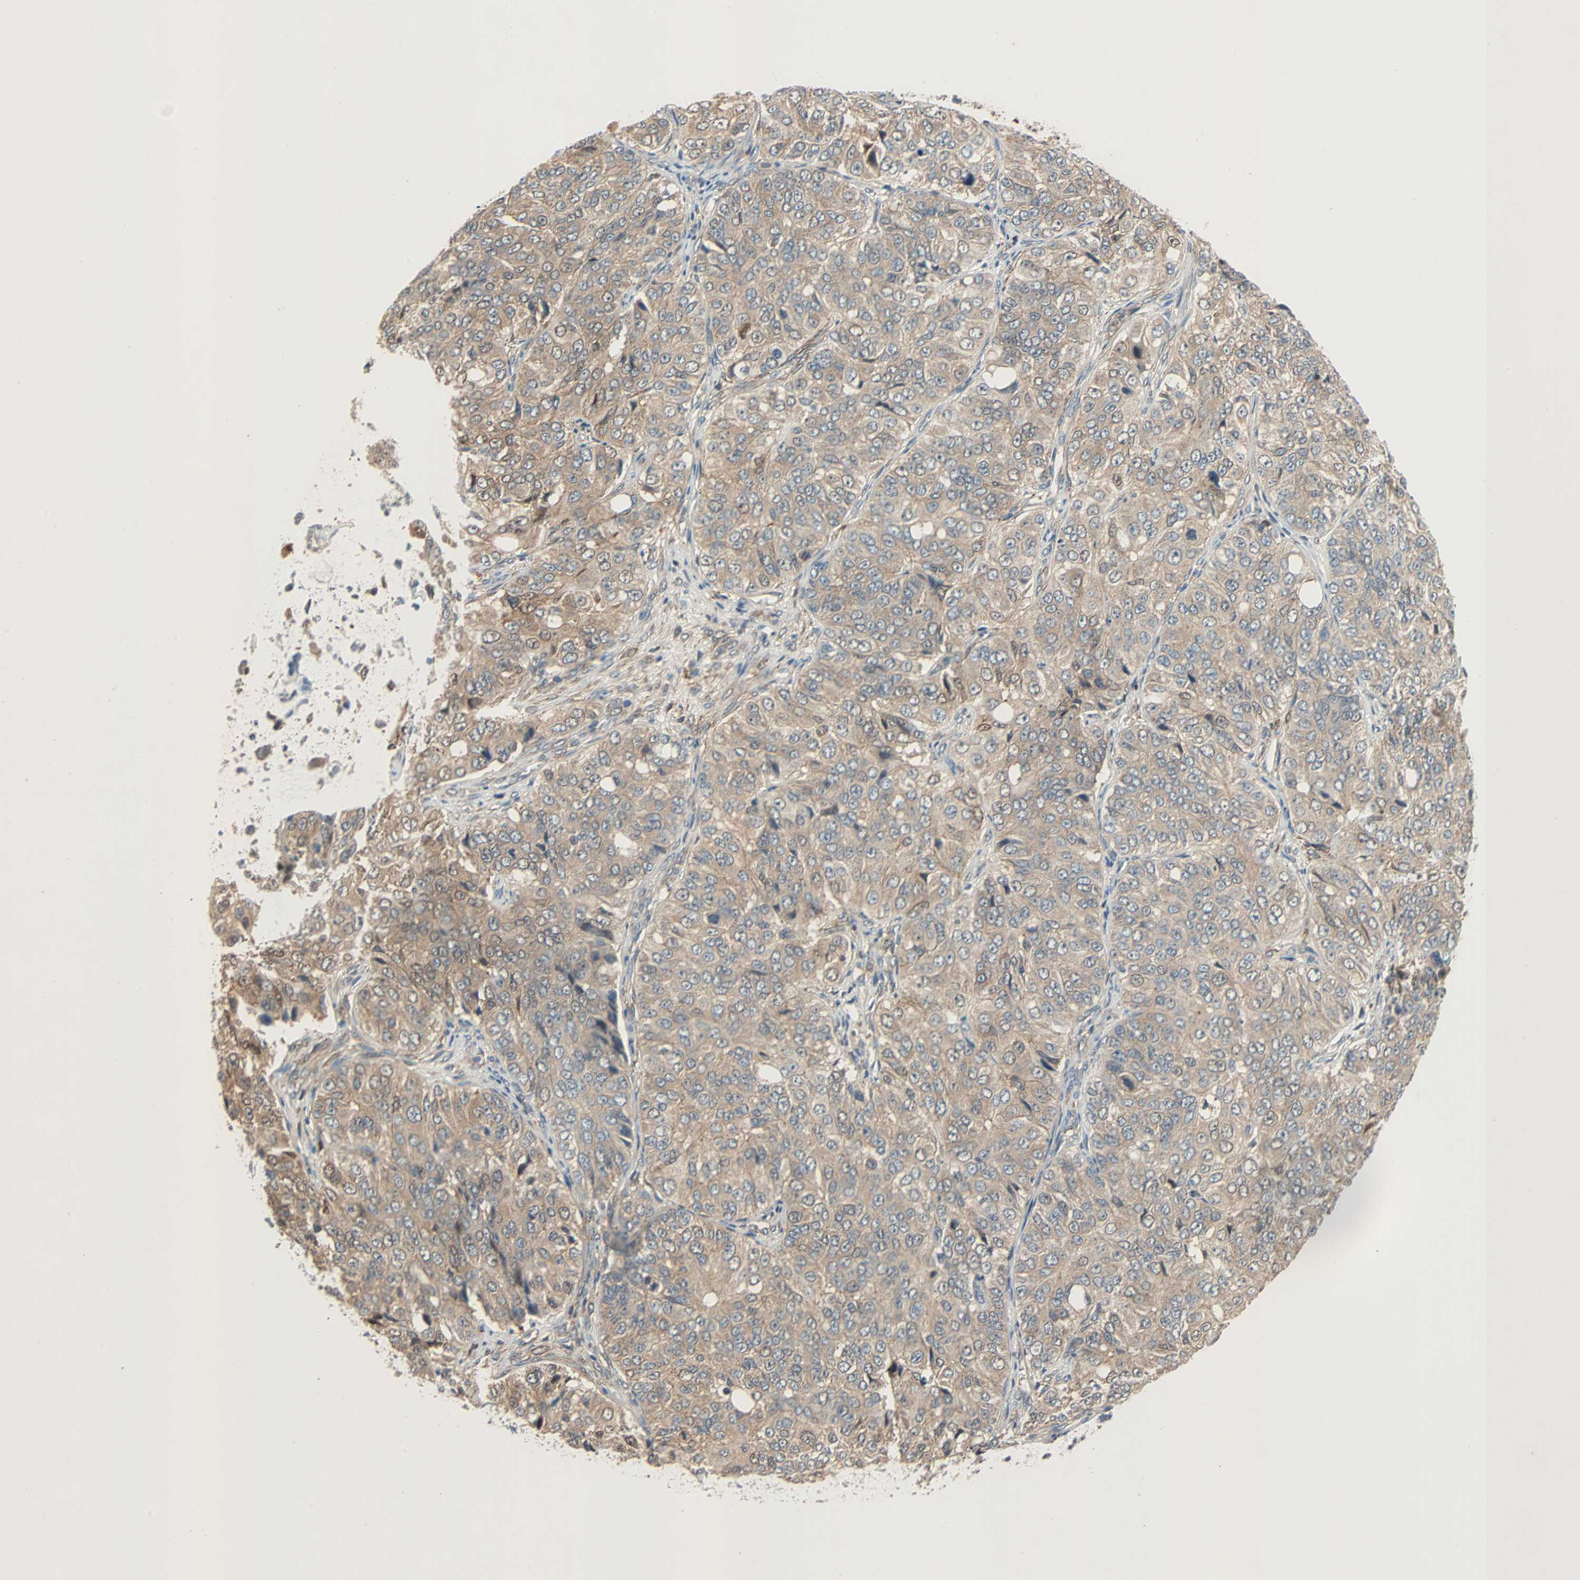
{"staining": {"intensity": "weak", "quantity": ">75%", "location": "cytoplasmic/membranous"}, "tissue": "ovarian cancer", "cell_type": "Tumor cells", "image_type": "cancer", "snomed": [{"axis": "morphology", "description": "Carcinoma, endometroid"}, {"axis": "topography", "description": "Ovary"}], "caption": "Weak cytoplasmic/membranous protein staining is identified in approximately >75% of tumor cells in endometroid carcinoma (ovarian). (IHC, brightfield microscopy, high magnification).", "gene": "TNFRSF12A", "patient": {"sex": "female", "age": 51}}